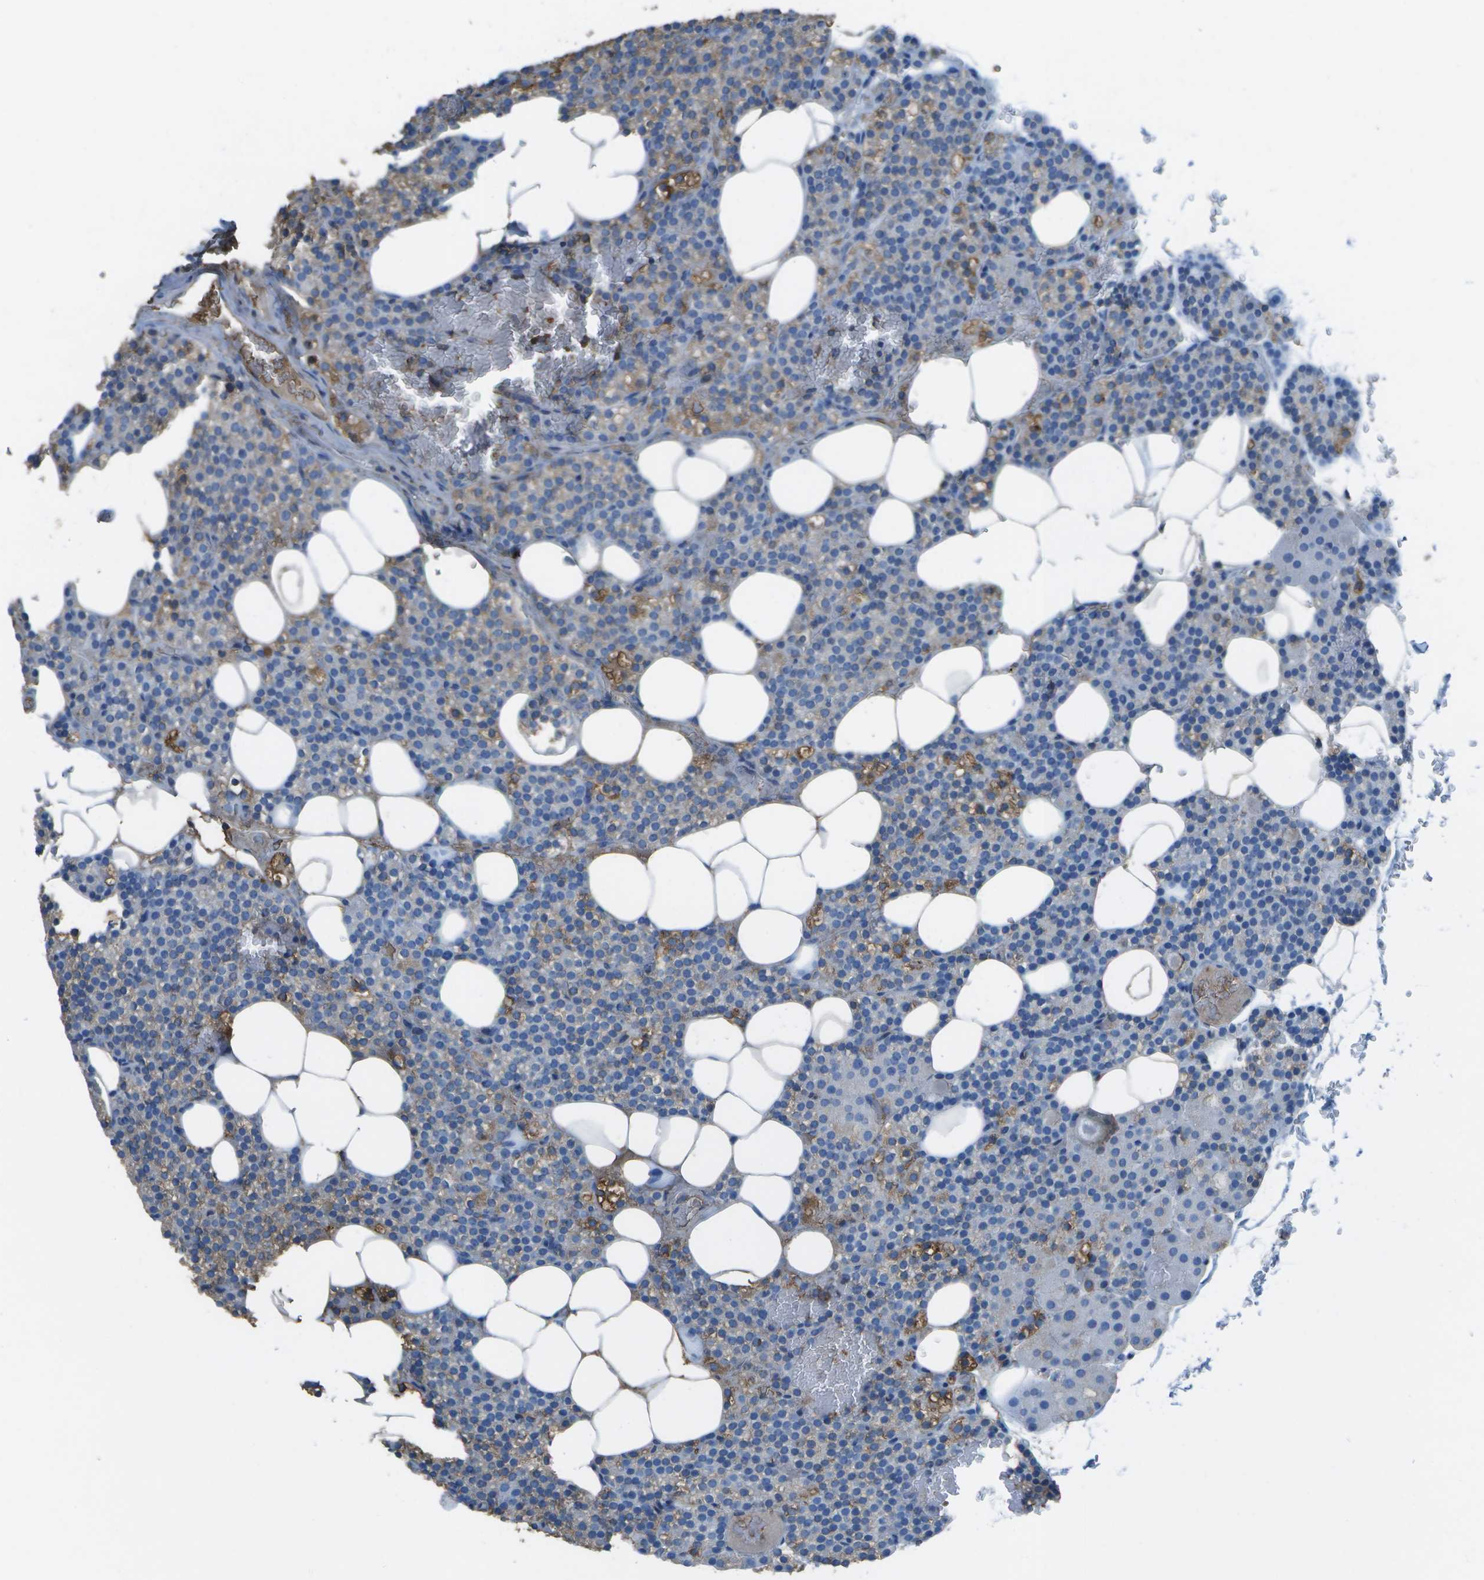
{"staining": {"intensity": "moderate", "quantity": "<25%", "location": "cytoplasmic/membranous"}, "tissue": "parathyroid gland", "cell_type": "Glandular cells", "image_type": "normal", "snomed": [{"axis": "morphology", "description": "Normal tissue, NOS"}, {"axis": "morphology", "description": "Inflammation chronic"}, {"axis": "morphology", "description": "Goiter, colloid"}, {"axis": "topography", "description": "Thyroid gland"}, {"axis": "topography", "description": "Parathyroid gland"}], "caption": "The micrograph shows immunohistochemical staining of benign parathyroid gland. There is moderate cytoplasmic/membranous positivity is appreciated in about <25% of glandular cells.", "gene": "CYP4F11", "patient": {"sex": "male", "age": 65}}